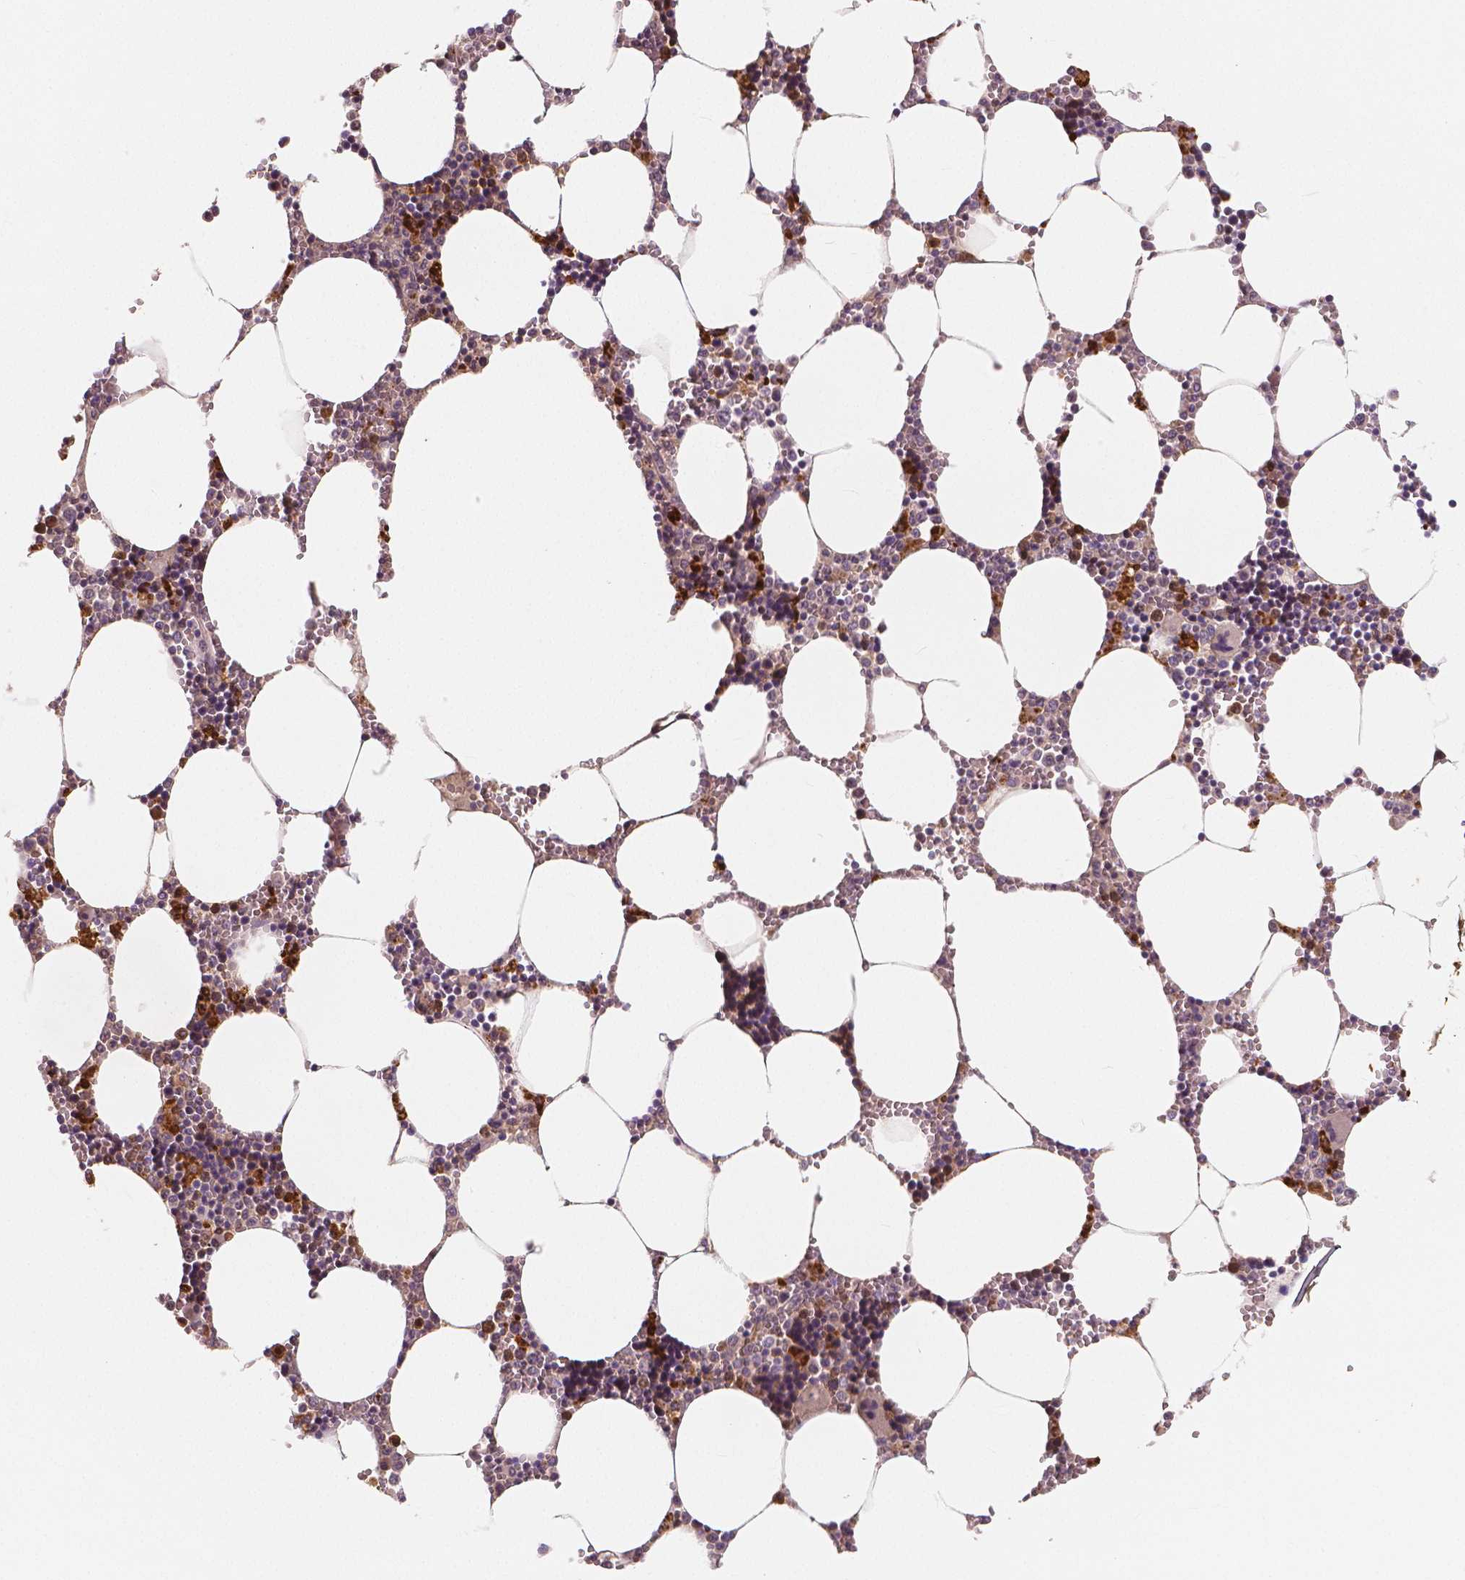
{"staining": {"intensity": "moderate", "quantity": "25%-75%", "location": "cytoplasmic/membranous,nuclear"}, "tissue": "bone marrow", "cell_type": "Hematopoietic cells", "image_type": "normal", "snomed": [{"axis": "morphology", "description": "Normal tissue, NOS"}, {"axis": "topography", "description": "Bone marrow"}], "caption": "A brown stain shows moderate cytoplasmic/membranous,nuclear staining of a protein in hematopoietic cells of benign bone marrow.", "gene": "RNASE7", "patient": {"sex": "male", "age": 54}}